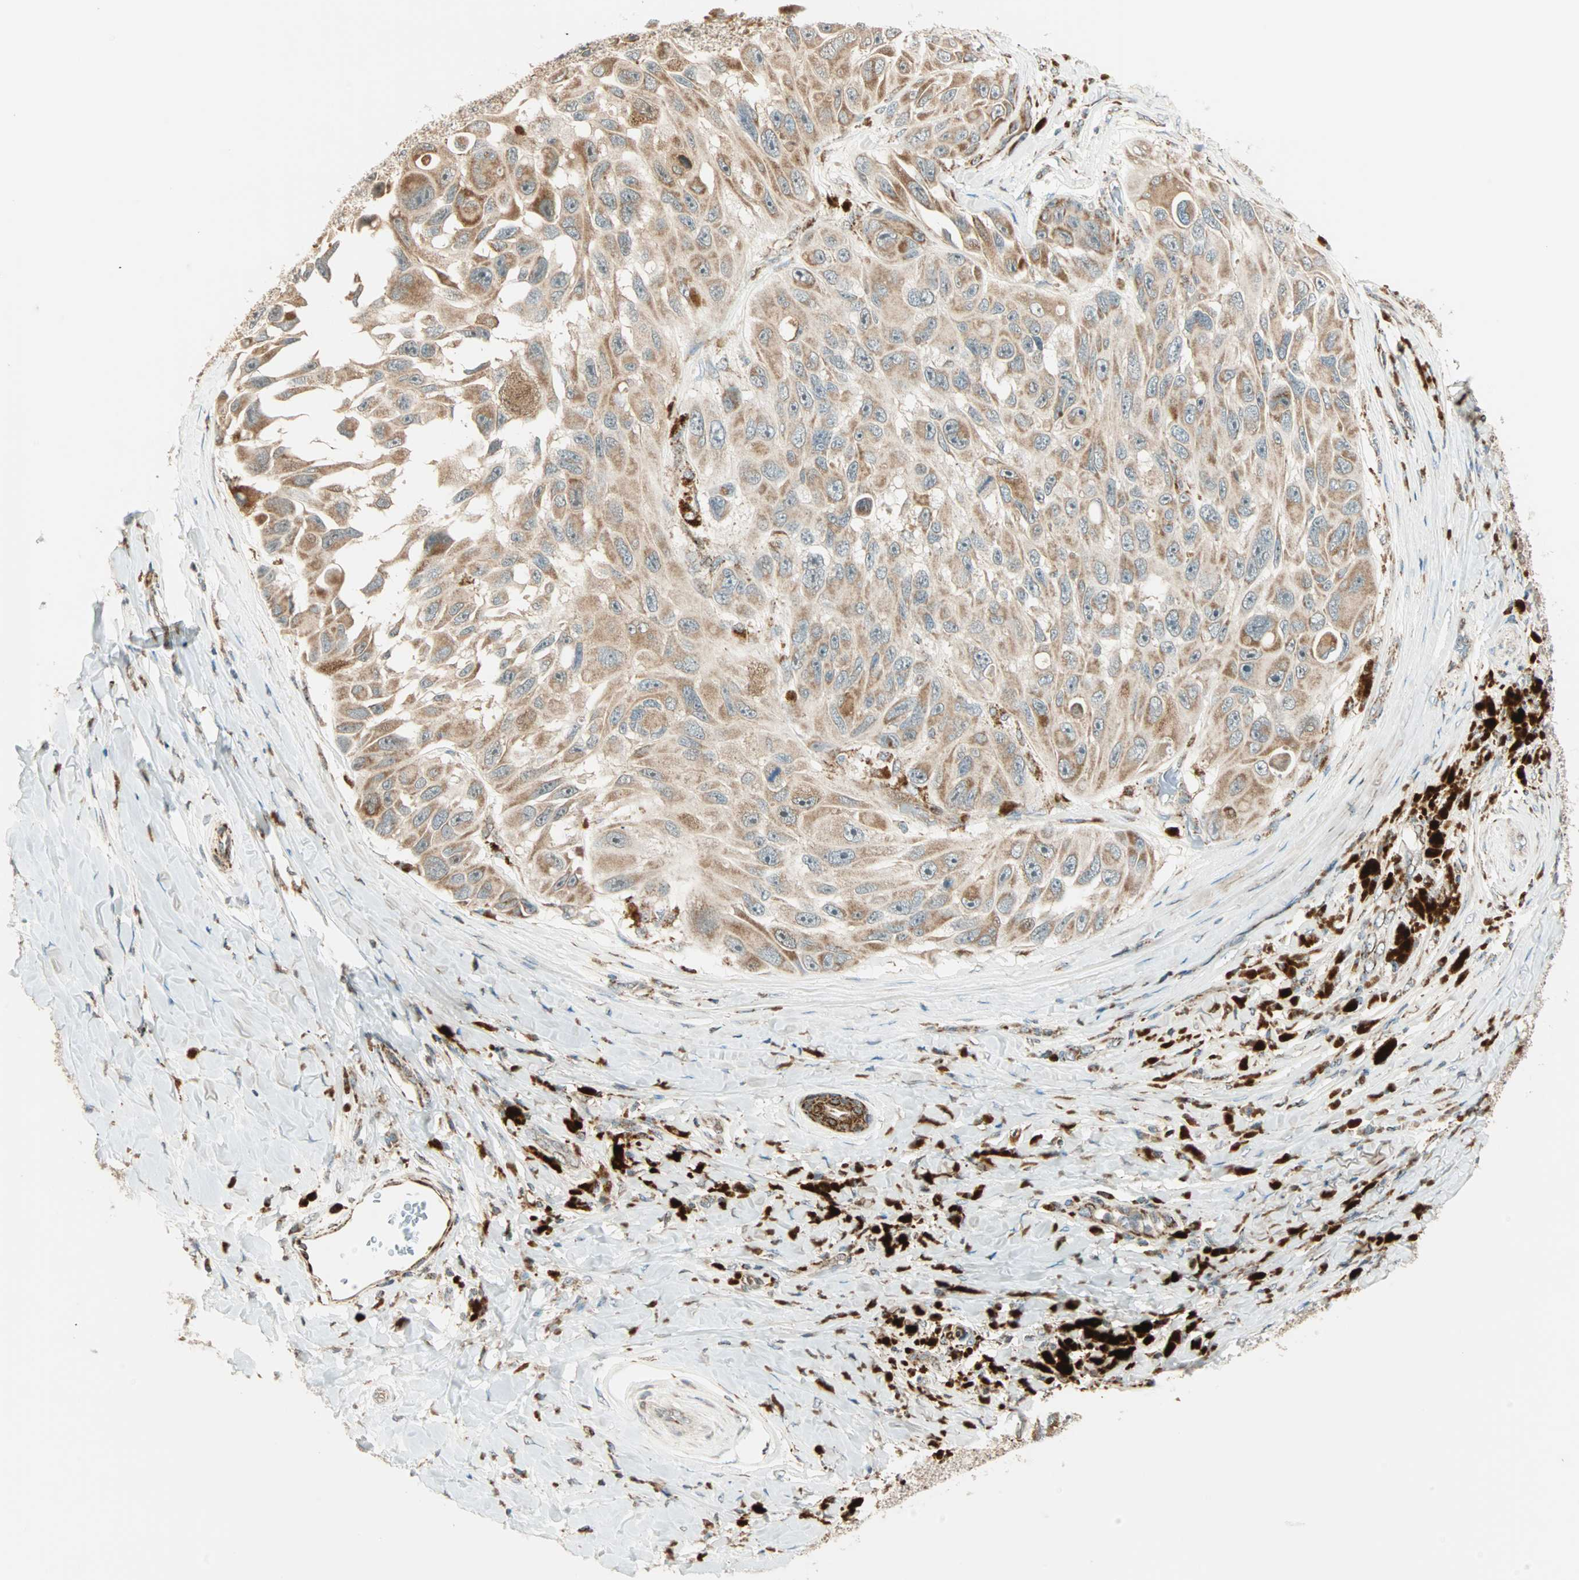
{"staining": {"intensity": "moderate", "quantity": ">75%", "location": "cytoplasmic/membranous"}, "tissue": "melanoma", "cell_type": "Tumor cells", "image_type": "cancer", "snomed": [{"axis": "morphology", "description": "Malignant melanoma, NOS"}, {"axis": "topography", "description": "Skin"}], "caption": "Immunohistochemistry (DAB) staining of human malignant melanoma exhibits moderate cytoplasmic/membranous protein positivity in approximately >75% of tumor cells. Immunohistochemistry (ihc) stains the protein of interest in brown and the nuclei are stained blue.", "gene": "SPRY4", "patient": {"sex": "female", "age": 73}}